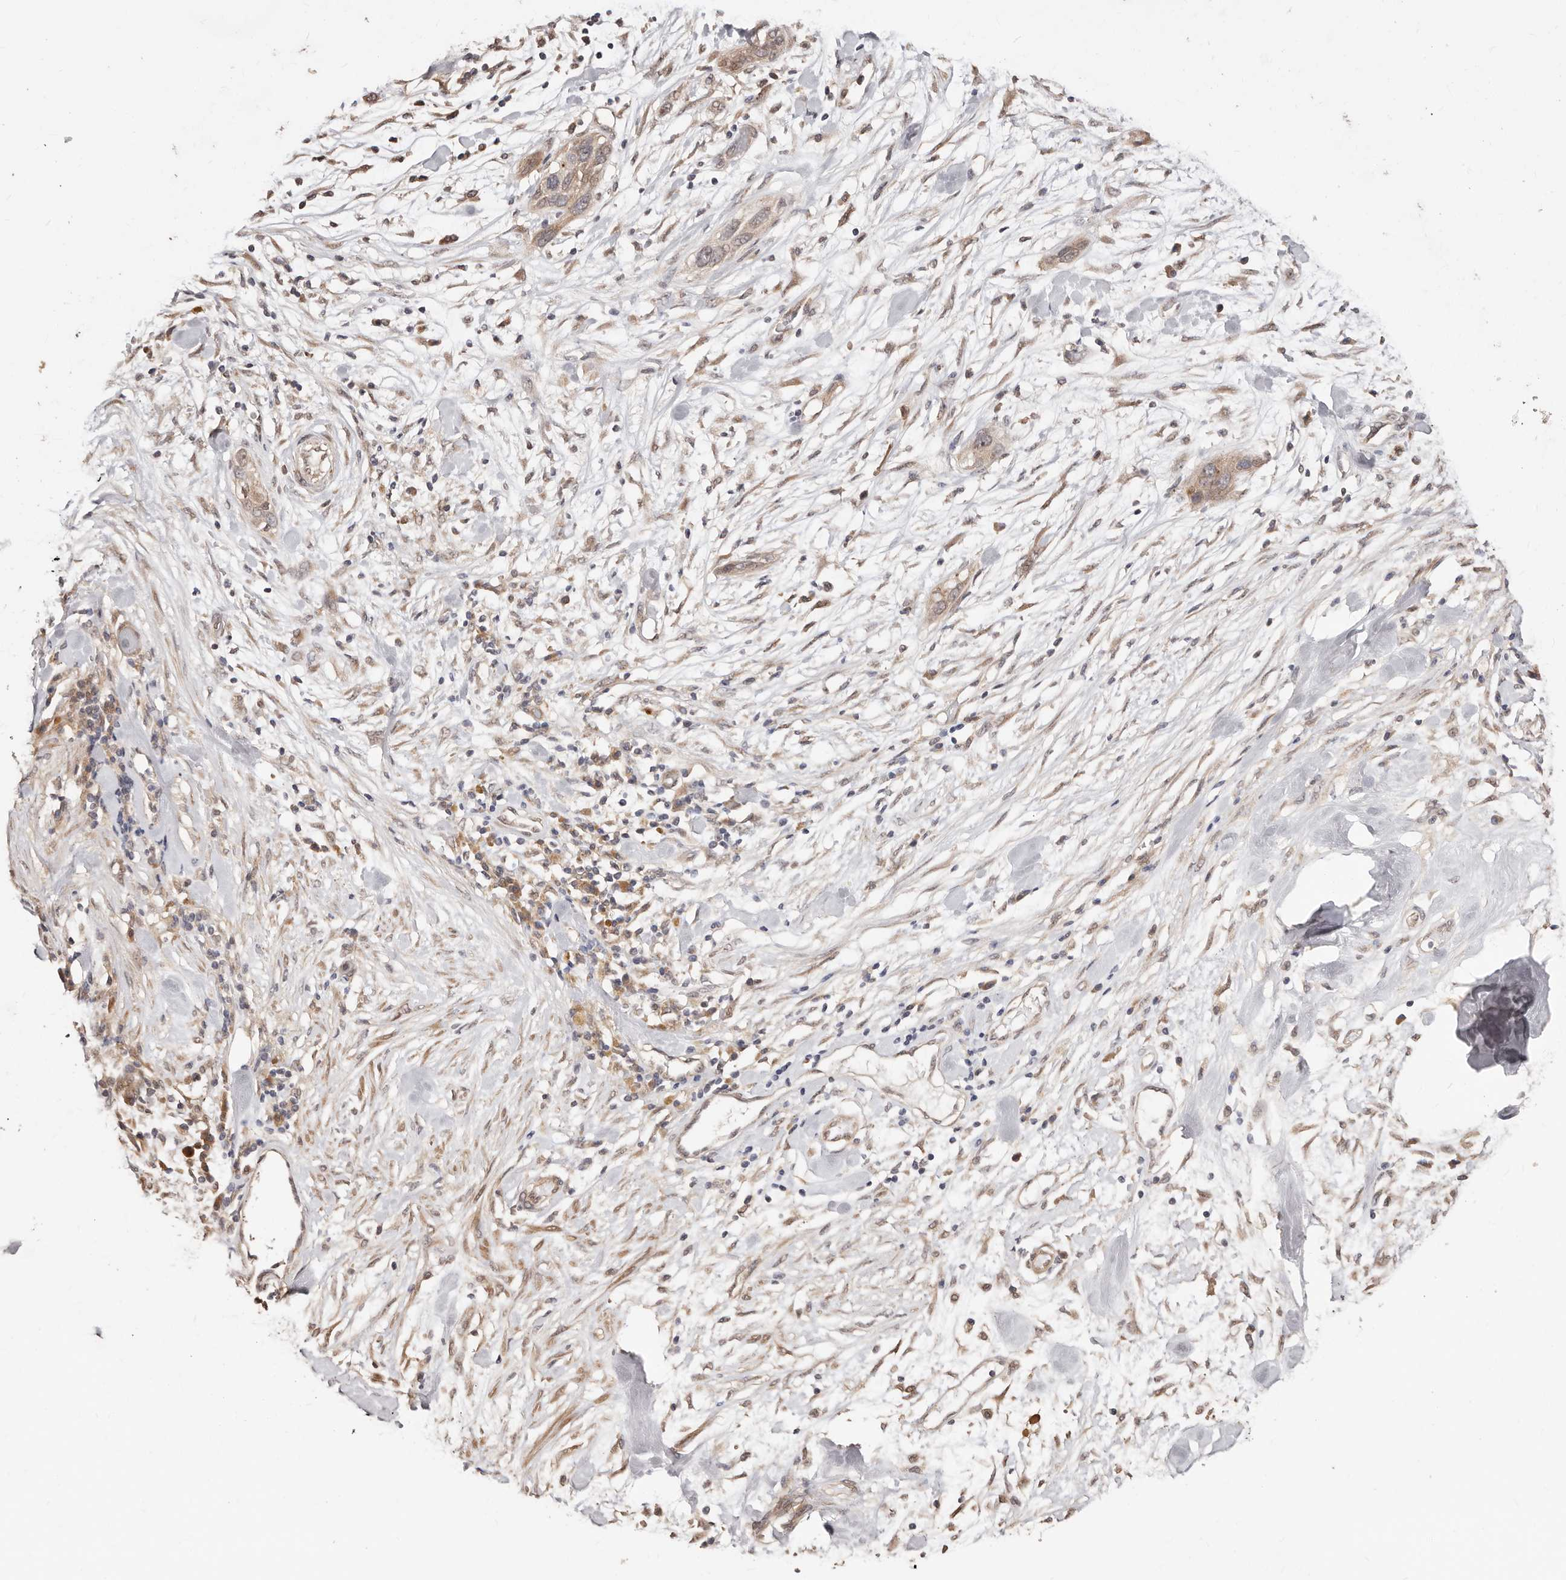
{"staining": {"intensity": "weak", "quantity": ">75%", "location": "cytoplasmic/membranous"}, "tissue": "pancreatic cancer", "cell_type": "Tumor cells", "image_type": "cancer", "snomed": [{"axis": "morphology", "description": "Adenocarcinoma, NOS"}, {"axis": "topography", "description": "Pancreas"}], "caption": "Immunohistochemistry (IHC) image of human adenocarcinoma (pancreatic) stained for a protein (brown), which displays low levels of weak cytoplasmic/membranous staining in about >75% of tumor cells.", "gene": "APOL6", "patient": {"sex": "female", "age": 60}}